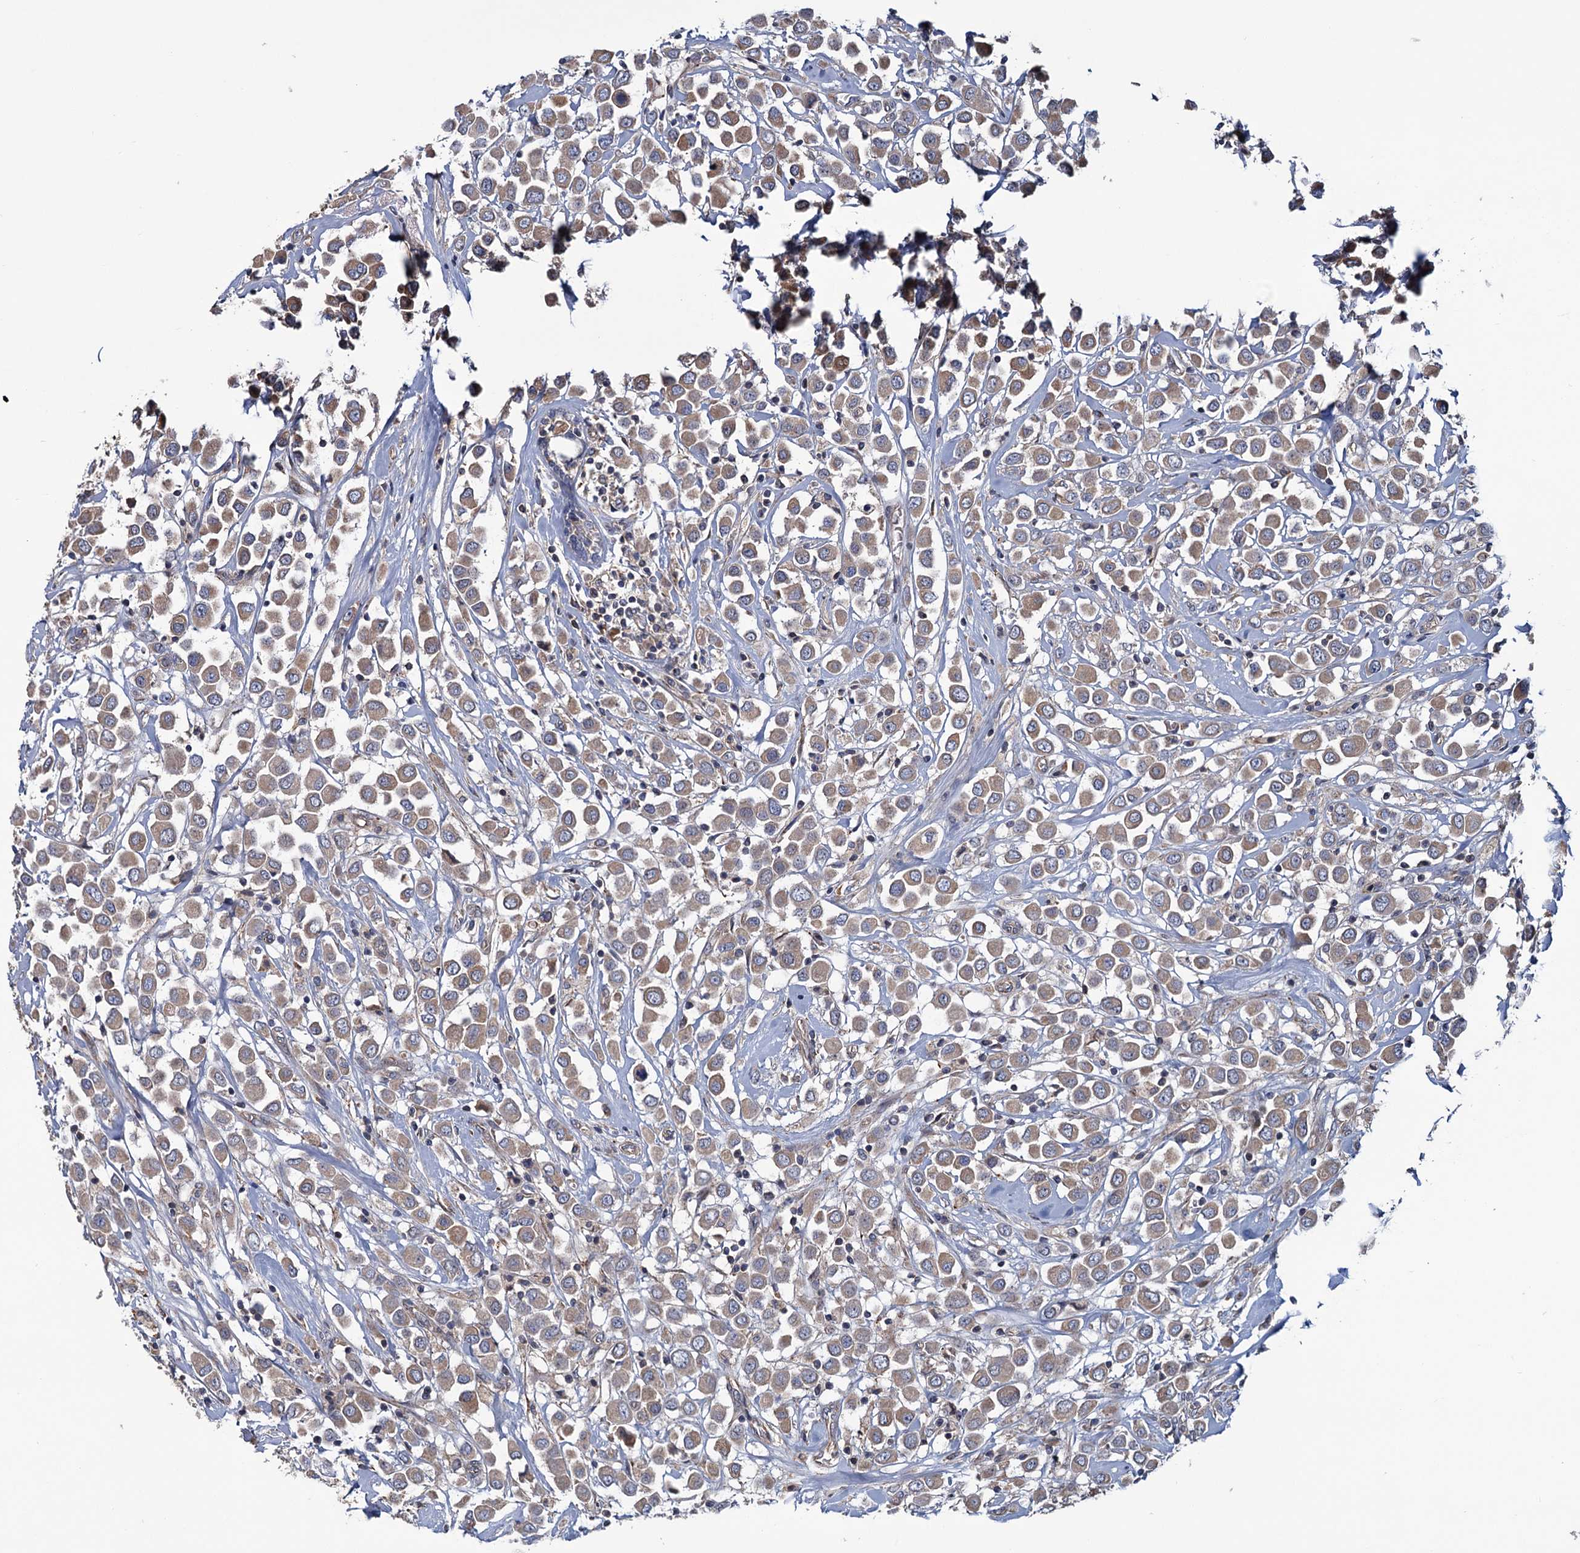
{"staining": {"intensity": "weak", "quantity": ">75%", "location": "cytoplasmic/membranous"}, "tissue": "breast cancer", "cell_type": "Tumor cells", "image_type": "cancer", "snomed": [{"axis": "morphology", "description": "Duct carcinoma"}, {"axis": "topography", "description": "Breast"}], "caption": "Weak cytoplasmic/membranous positivity for a protein is appreciated in about >75% of tumor cells of breast infiltrating ductal carcinoma using immunohistochemistry.", "gene": "MTRR", "patient": {"sex": "female", "age": 61}}